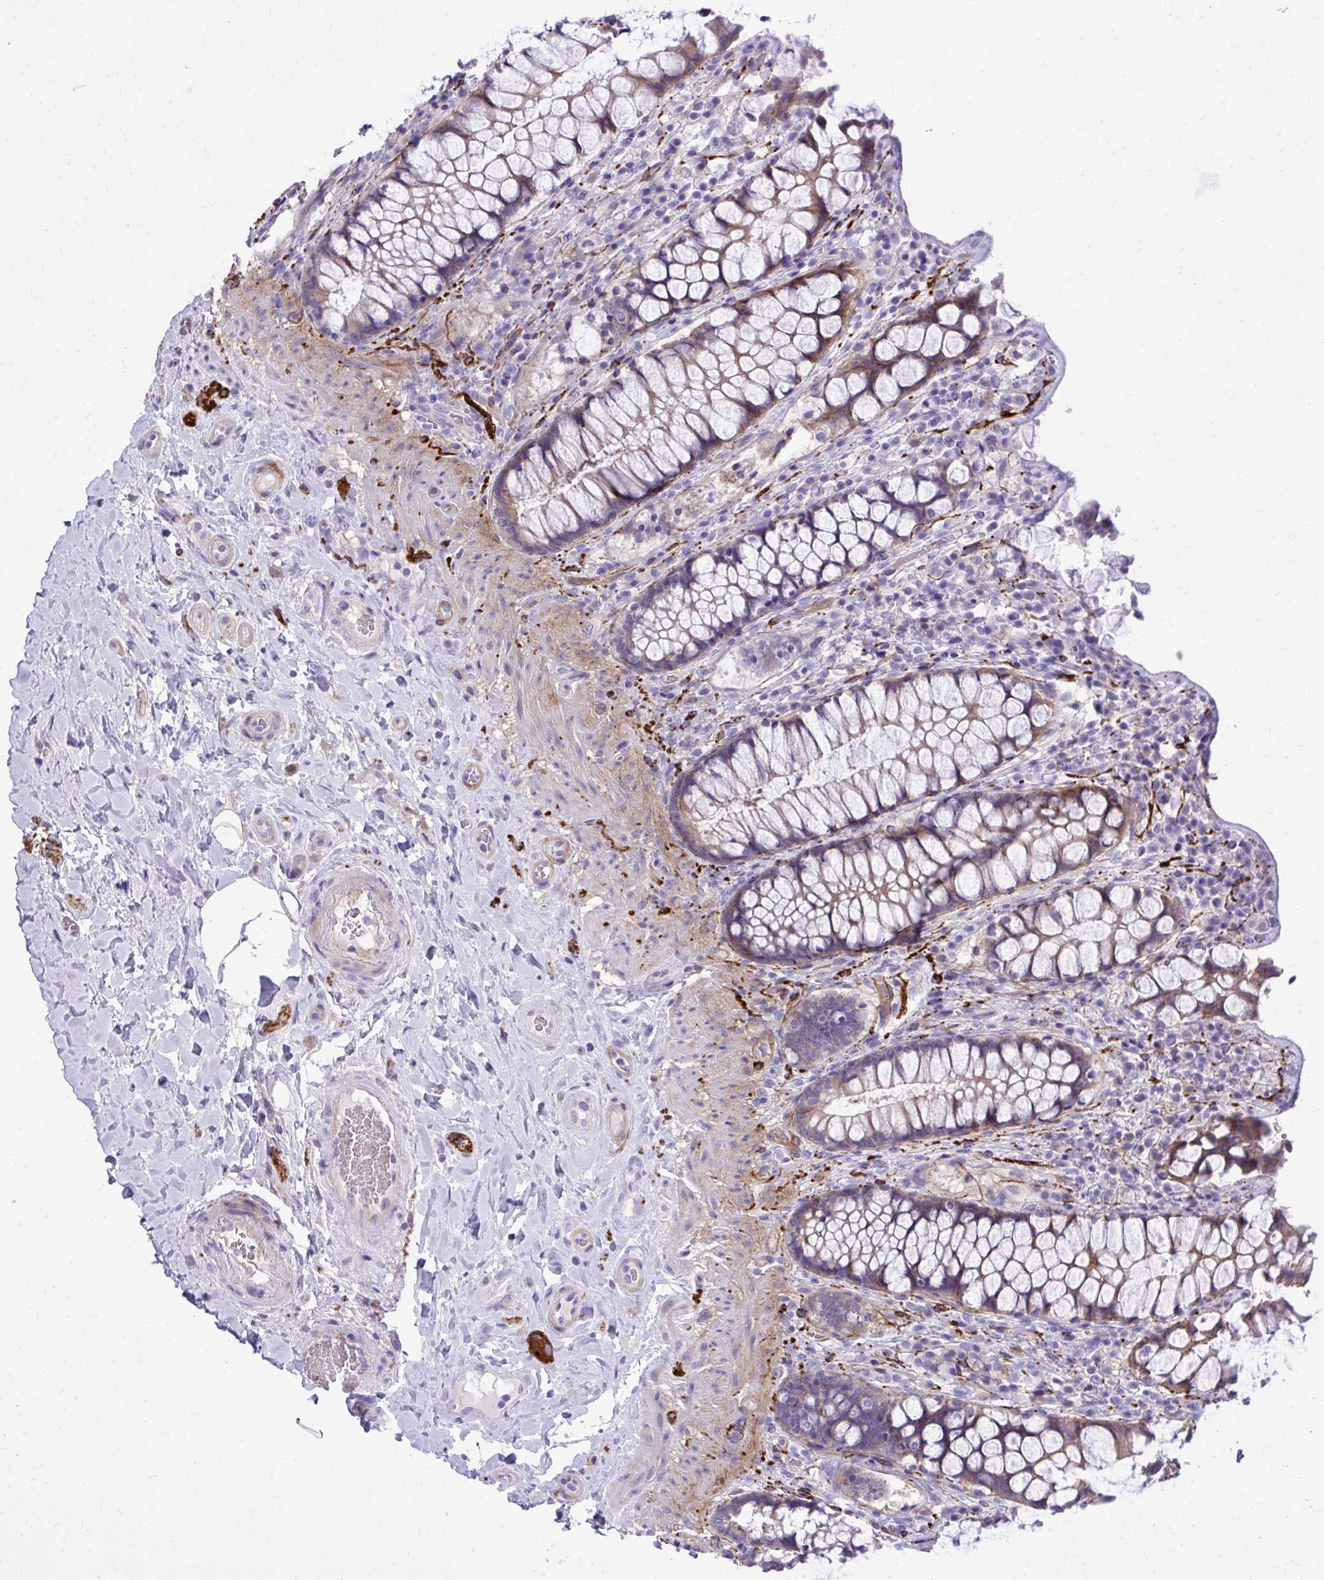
{"staining": {"intensity": "moderate", "quantity": "25%-75%", "location": "cytoplasmic/membranous"}, "tissue": "rectum", "cell_type": "Glandular cells", "image_type": "normal", "snomed": [{"axis": "morphology", "description": "Normal tissue, NOS"}, {"axis": "topography", "description": "Rectum"}], "caption": "Brown immunohistochemical staining in benign human rectum reveals moderate cytoplasmic/membranous expression in about 25%-75% of glandular cells. The staining was performed using DAB (3,3'-diaminobenzidine), with brown indicating positive protein expression. Nuclei are stained blue with hematoxylin.", "gene": "EPB41L1", "patient": {"sex": "female", "age": 58}}